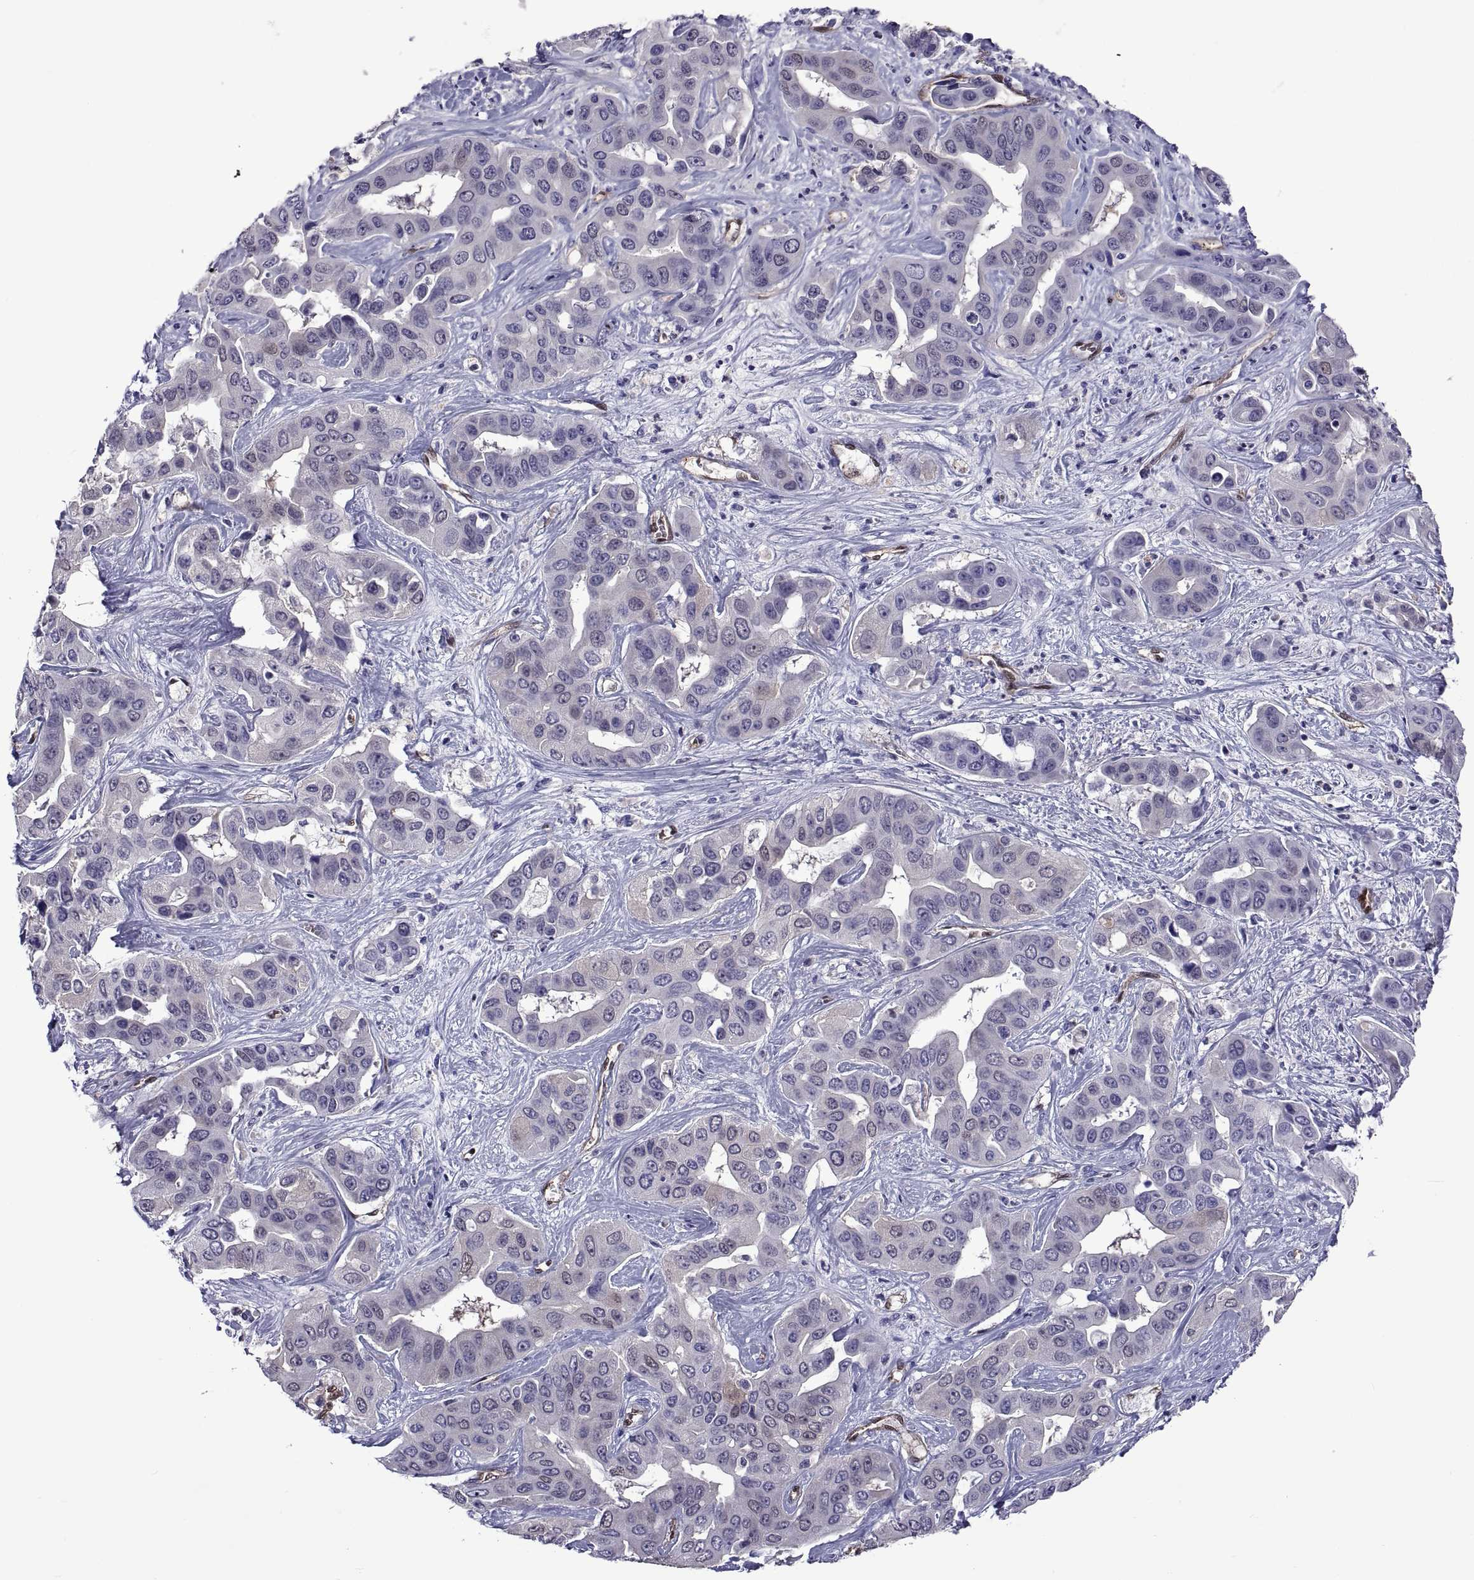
{"staining": {"intensity": "negative", "quantity": "none", "location": "none"}, "tissue": "liver cancer", "cell_type": "Tumor cells", "image_type": "cancer", "snomed": [{"axis": "morphology", "description": "Cholangiocarcinoma"}, {"axis": "topography", "description": "Liver"}], "caption": "This is a image of IHC staining of liver cancer (cholangiocarcinoma), which shows no positivity in tumor cells. (Stains: DAB immunohistochemistry (IHC) with hematoxylin counter stain, Microscopy: brightfield microscopy at high magnification).", "gene": "LCN9", "patient": {"sex": "female", "age": 52}}